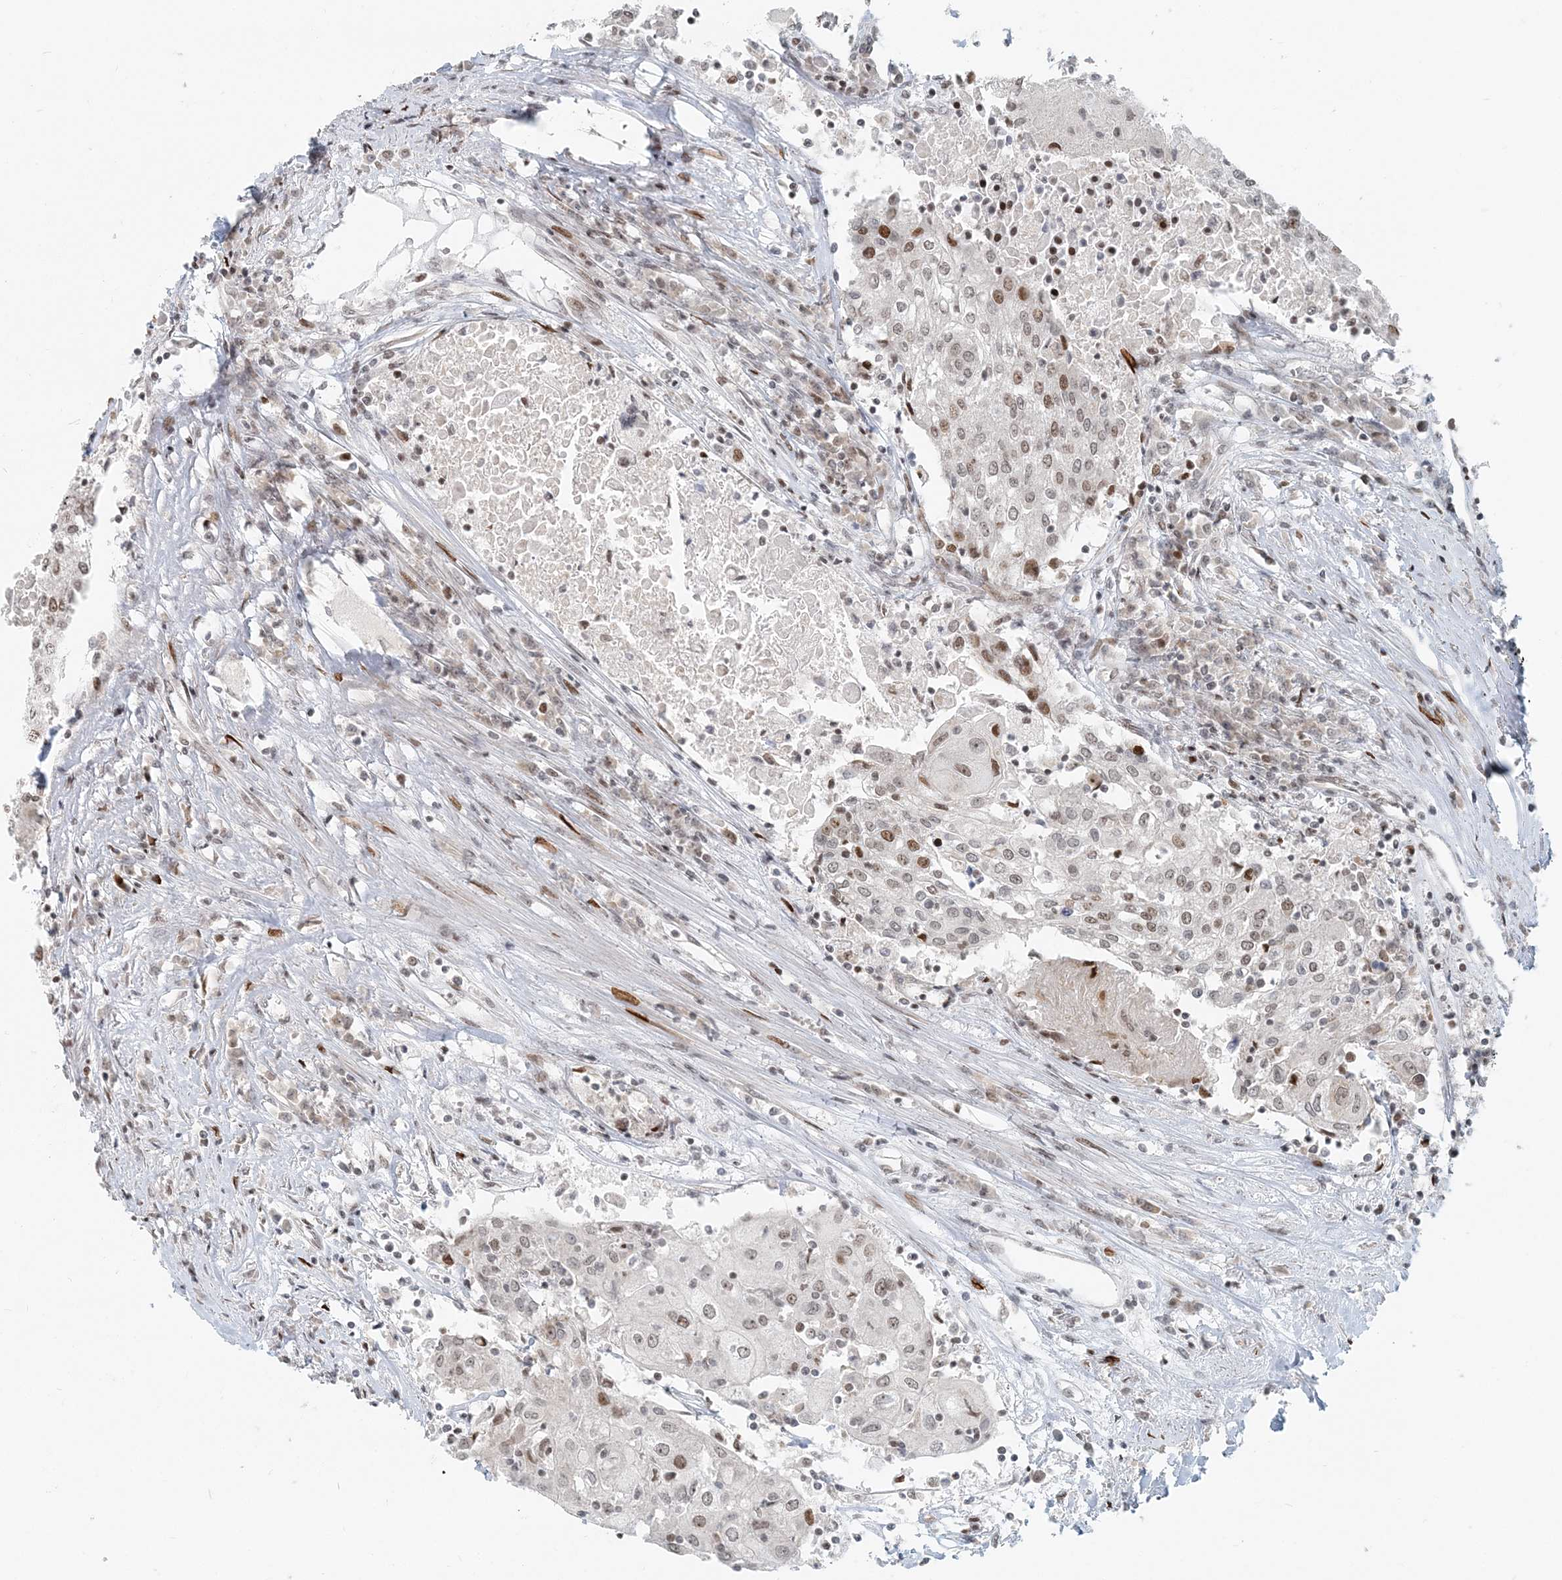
{"staining": {"intensity": "moderate", "quantity": "<25%", "location": "nuclear"}, "tissue": "urothelial cancer", "cell_type": "Tumor cells", "image_type": "cancer", "snomed": [{"axis": "morphology", "description": "Urothelial carcinoma, High grade"}, {"axis": "topography", "description": "Urinary bladder"}], "caption": "Immunohistochemical staining of high-grade urothelial carcinoma shows moderate nuclear protein expression in about <25% of tumor cells.", "gene": "BAZ1B", "patient": {"sex": "female", "age": 85}}